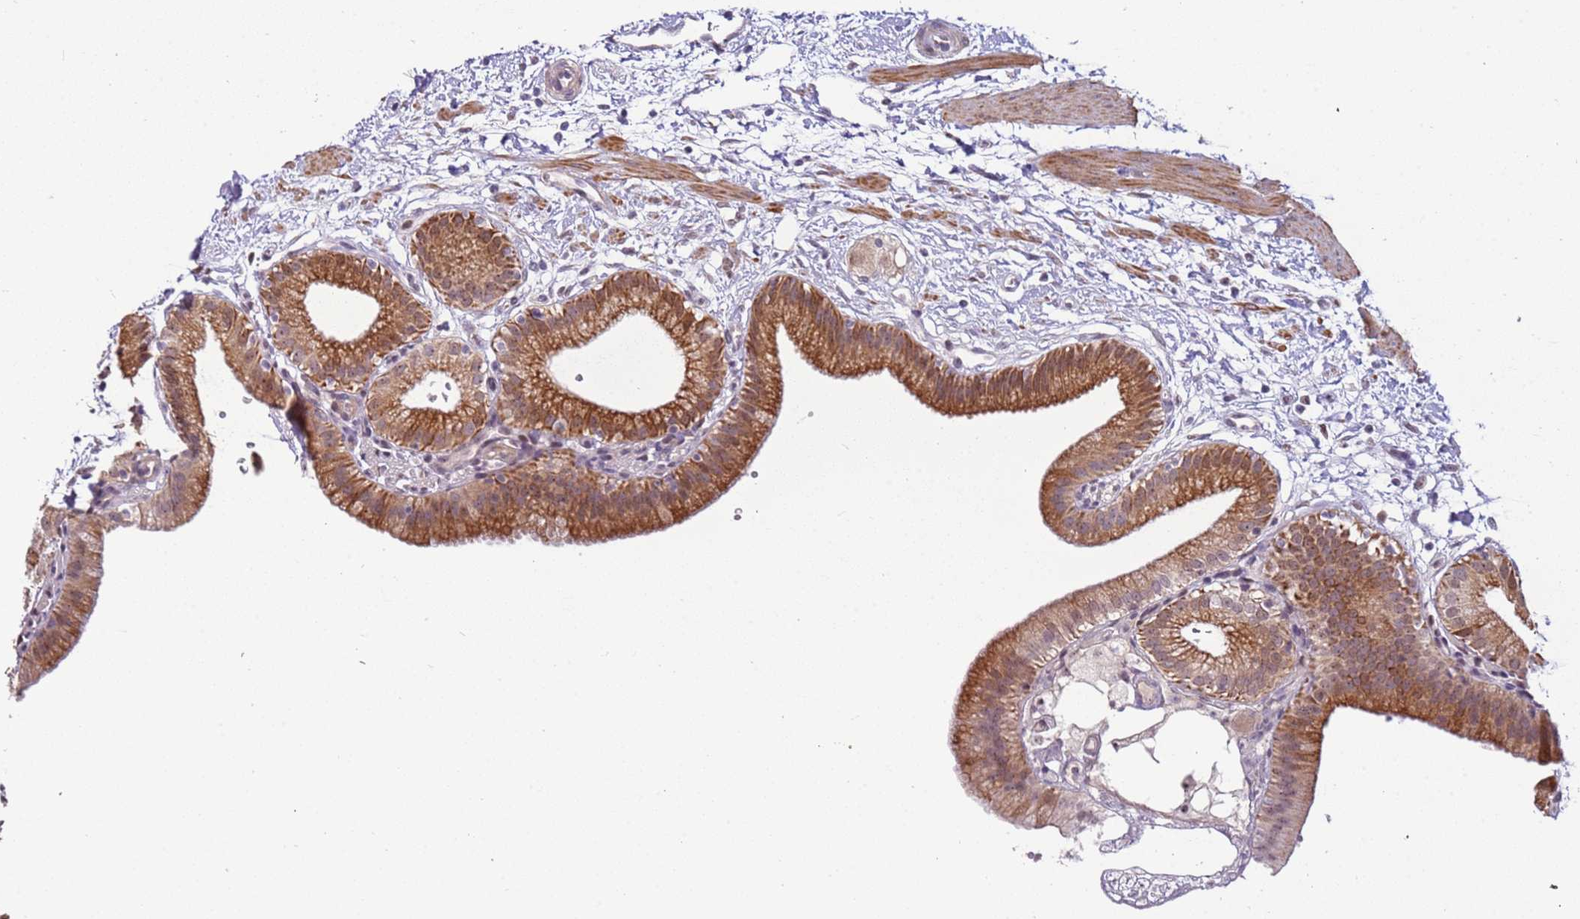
{"staining": {"intensity": "strong", "quantity": ">75%", "location": "cytoplasmic/membranous,nuclear"}, "tissue": "gallbladder", "cell_type": "Glandular cells", "image_type": "normal", "snomed": [{"axis": "morphology", "description": "Normal tissue, NOS"}, {"axis": "topography", "description": "Gallbladder"}], "caption": "The histopathology image demonstrates staining of normal gallbladder, revealing strong cytoplasmic/membranous,nuclear protein staining (brown color) within glandular cells.", "gene": "UCMA", "patient": {"sex": "male", "age": 55}}